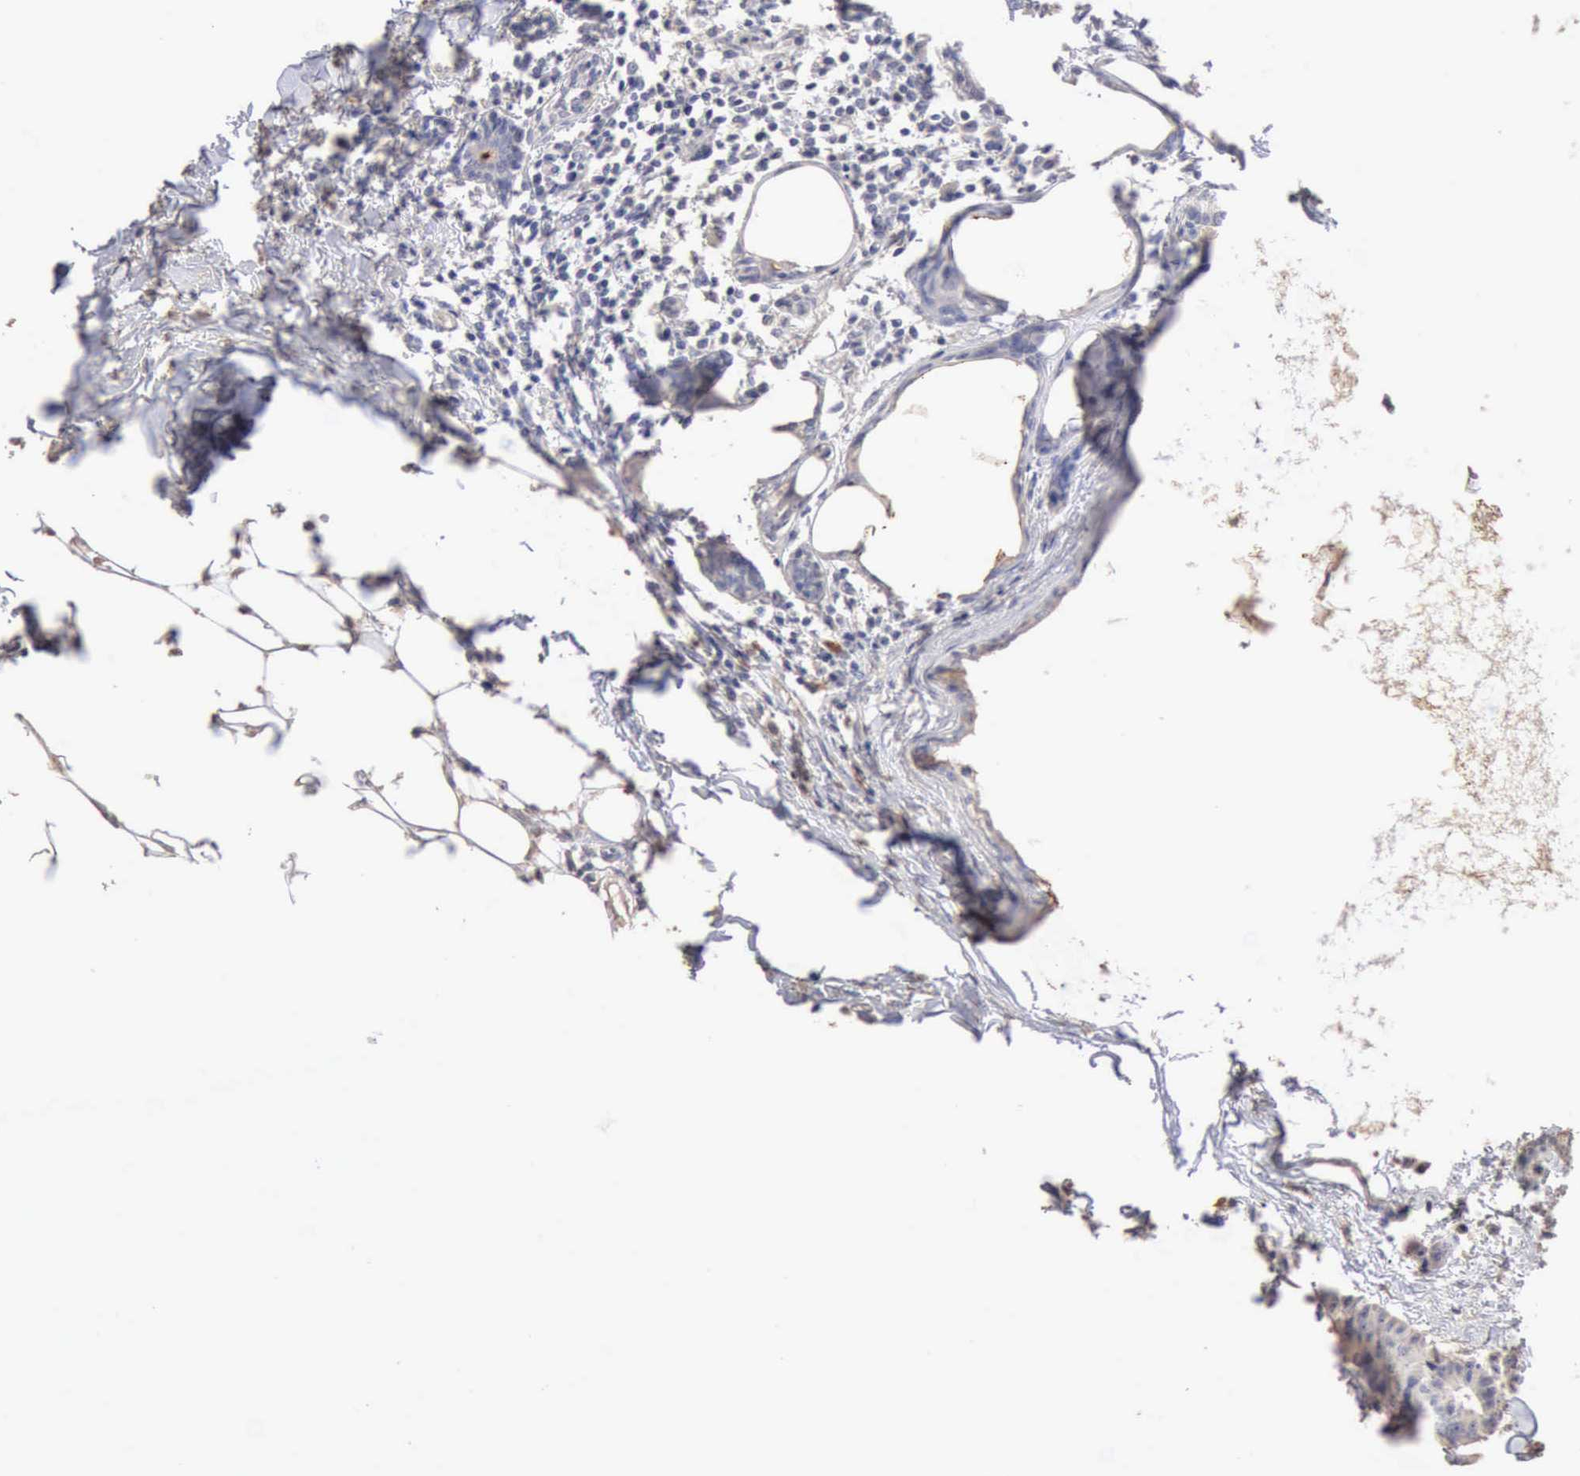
{"staining": {"intensity": "negative", "quantity": "none", "location": "none"}, "tissue": "breast cancer", "cell_type": "Tumor cells", "image_type": "cancer", "snomed": [{"axis": "morphology", "description": "Duct carcinoma"}, {"axis": "topography", "description": "Breast"}], "caption": "Breast cancer (invasive ductal carcinoma) was stained to show a protein in brown. There is no significant expression in tumor cells.", "gene": "KRT6B", "patient": {"sex": "female", "age": 40}}